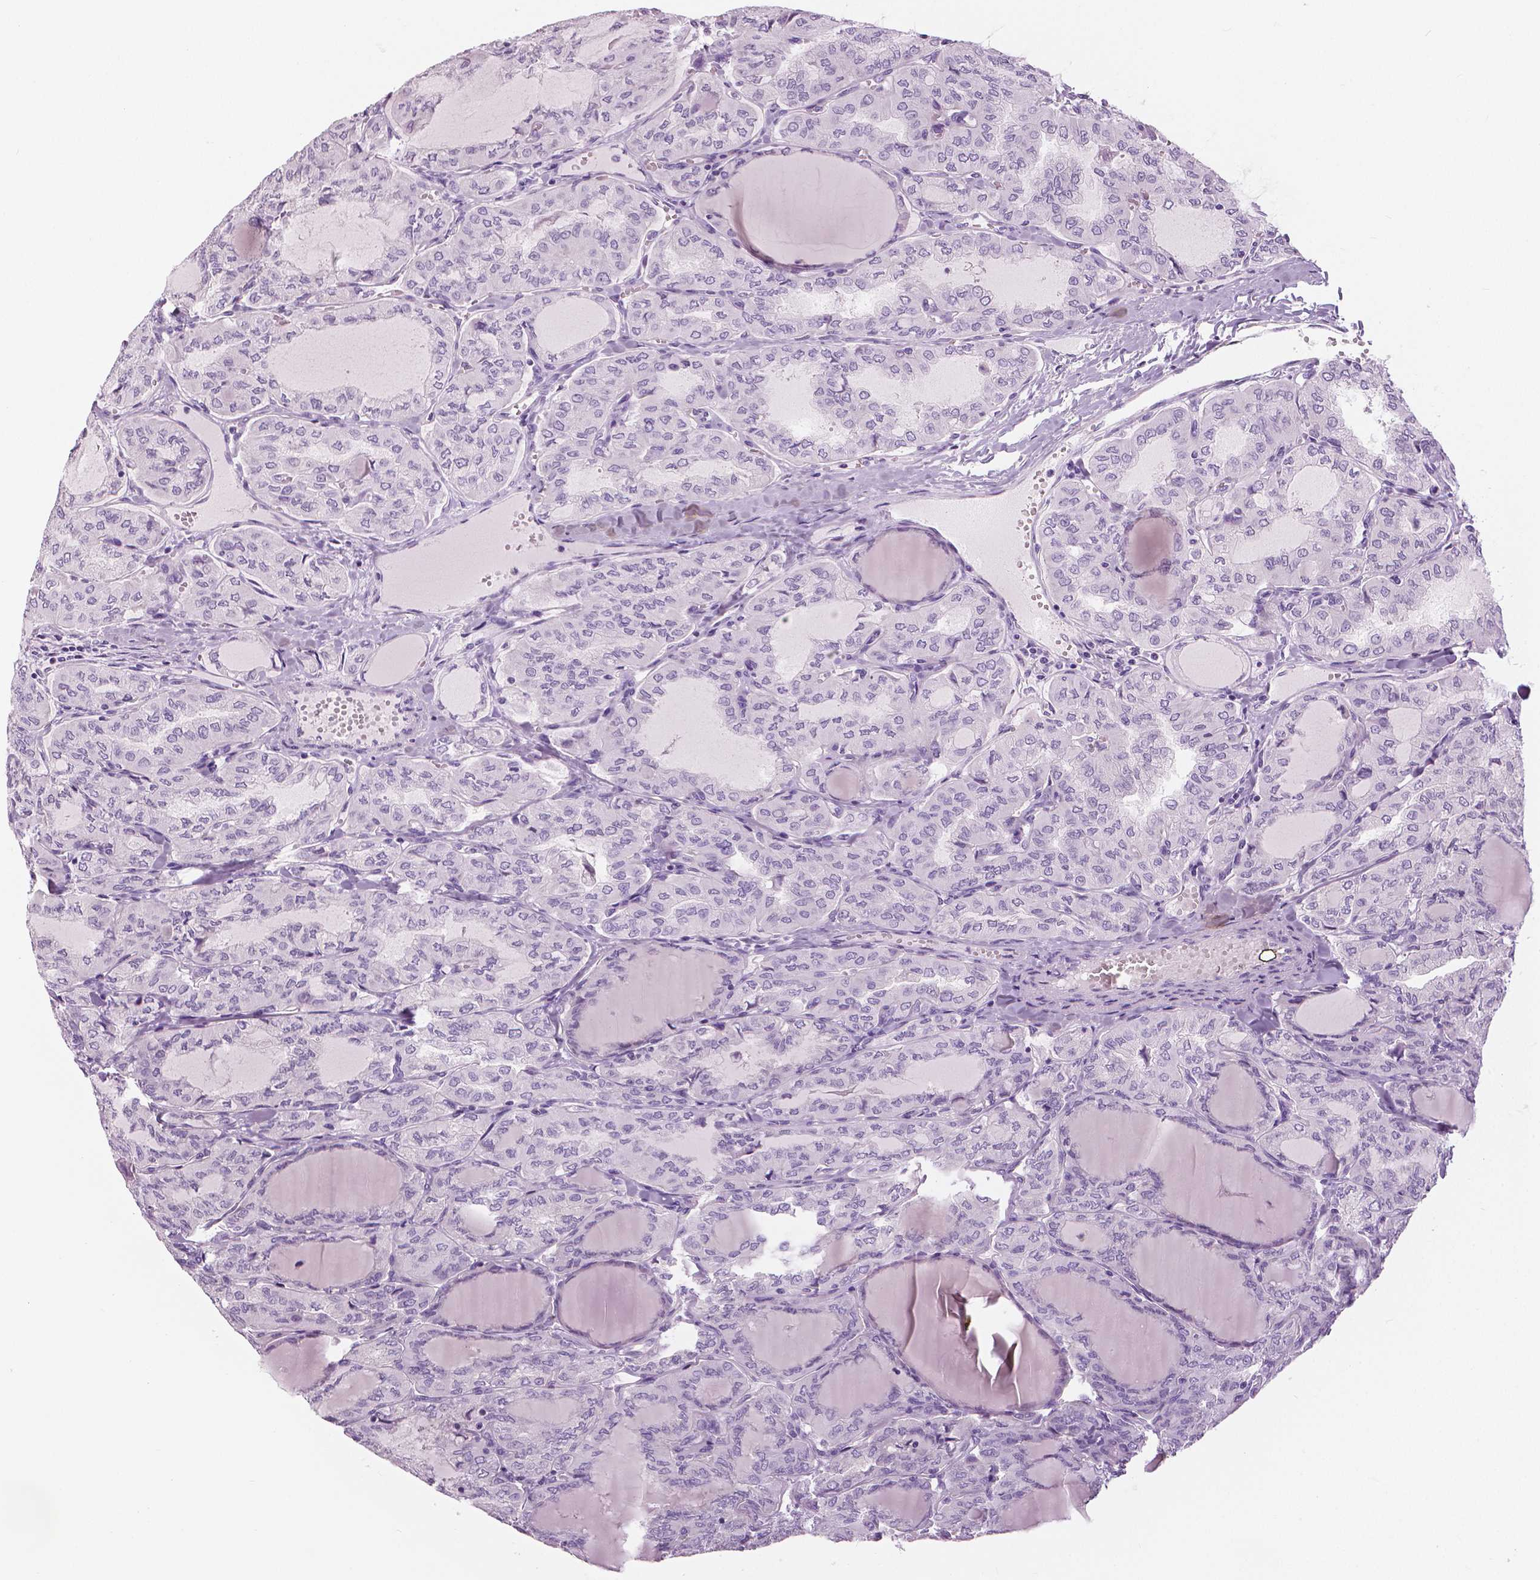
{"staining": {"intensity": "negative", "quantity": "none", "location": "none"}, "tissue": "thyroid cancer", "cell_type": "Tumor cells", "image_type": "cancer", "snomed": [{"axis": "morphology", "description": "Papillary adenocarcinoma, NOS"}, {"axis": "topography", "description": "Thyroid gland"}], "caption": "A high-resolution histopathology image shows IHC staining of papillary adenocarcinoma (thyroid), which displays no significant positivity in tumor cells. (Stains: DAB (3,3'-diaminobenzidine) immunohistochemistry with hematoxylin counter stain, Microscopy: brightfield microscopy at high magnification).", "gene": "SLC24A1", "patient": {"sex": "male", "age": 20}}